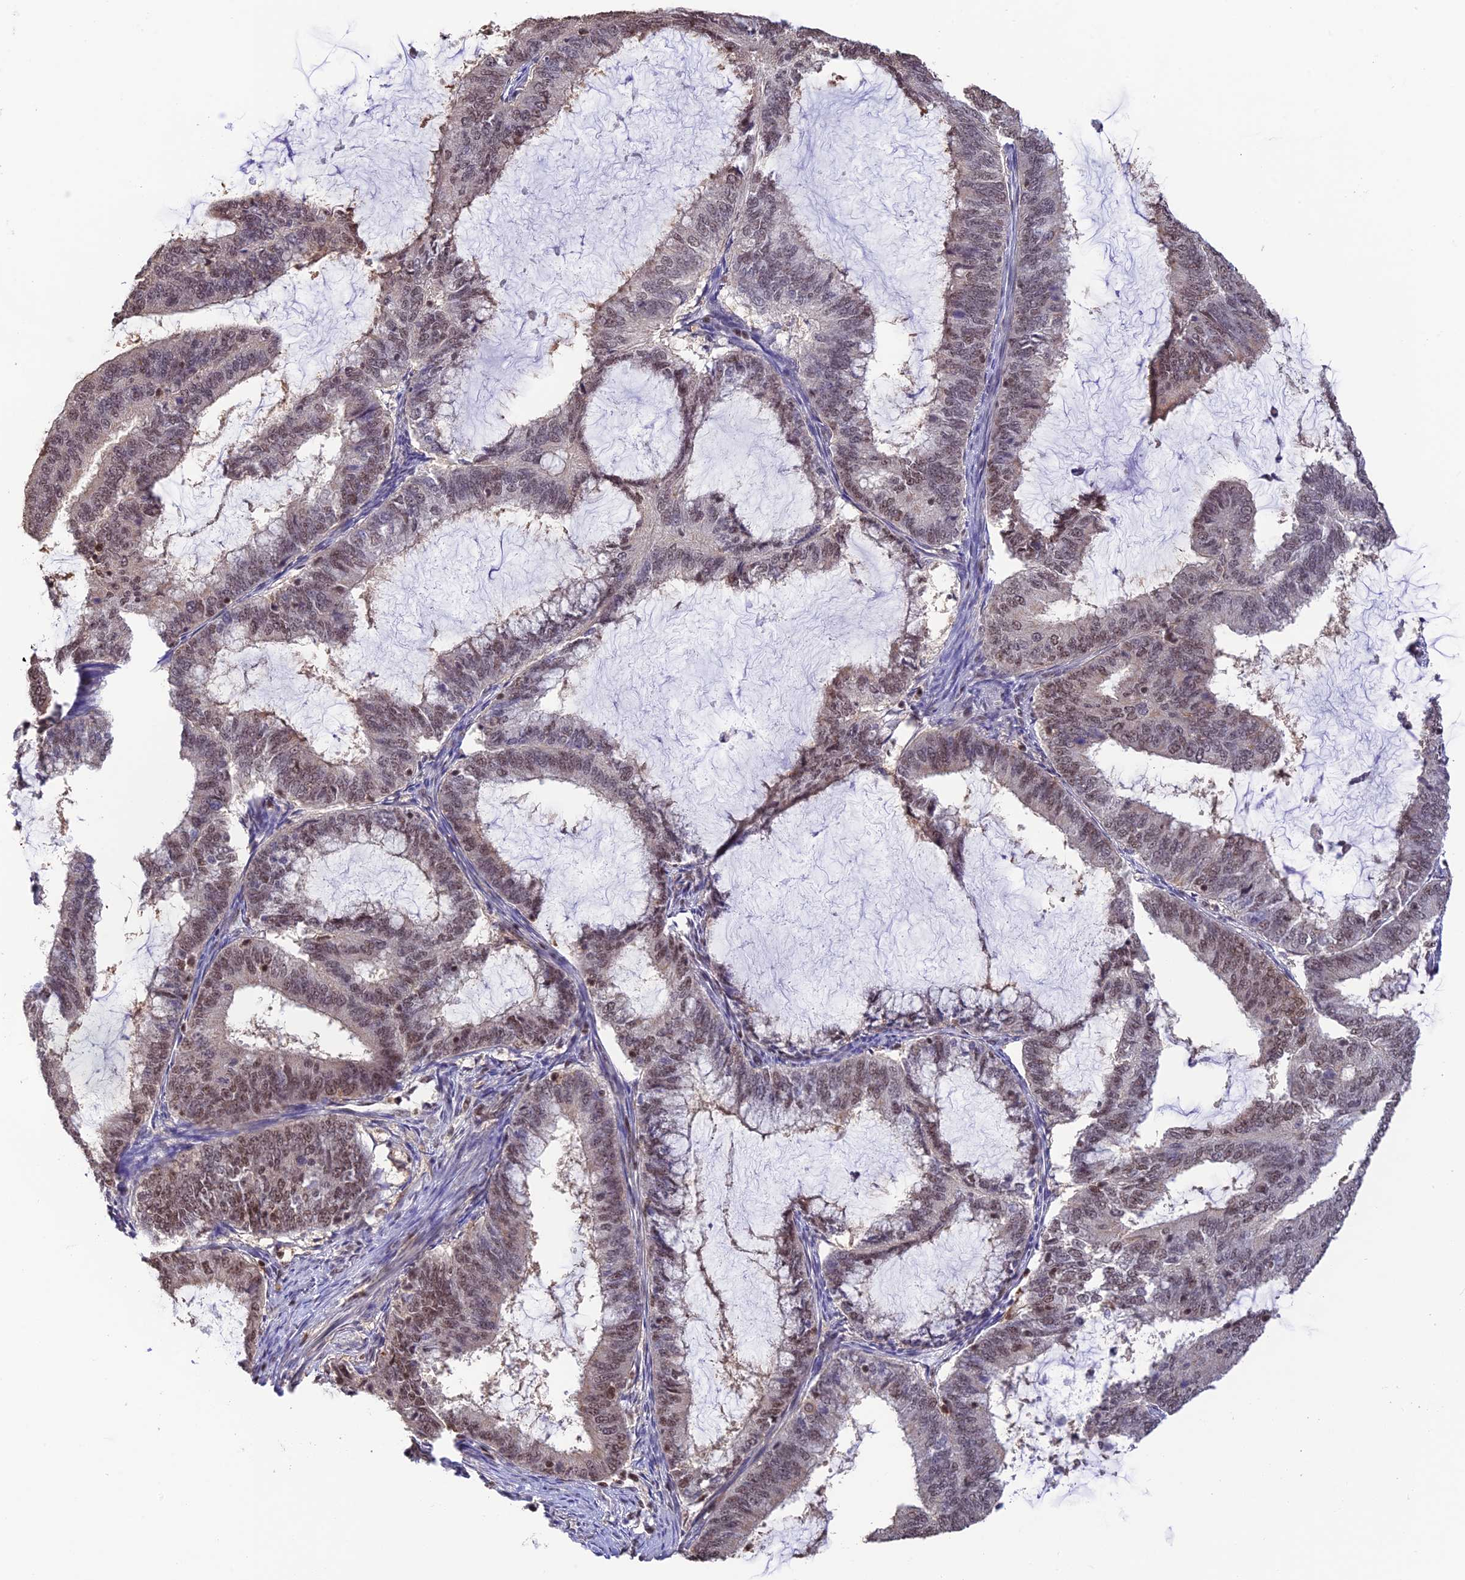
{"staining": {"intensity": "moderate", "quantity": ">75%", "location": "nuclear"}, "tissue": "endometrial cancer", "cell_type": "Tumor cells", "image_type": "cancer", "snomed": [{"axis": "morphology", "description": "Adenocarcinoma, NOS"}, {"axis": "topography", "description": "Endometrium"}], "caption": "Protein staining displays moderate nuclear expression in about >75% of tumor cells in adenocarcinoma (endometrial). The protein of interest is shown in brown color, while the nuclei are stained blue.", "gene": "THAP11", "patient": {"sex": "female", "age": 51}}